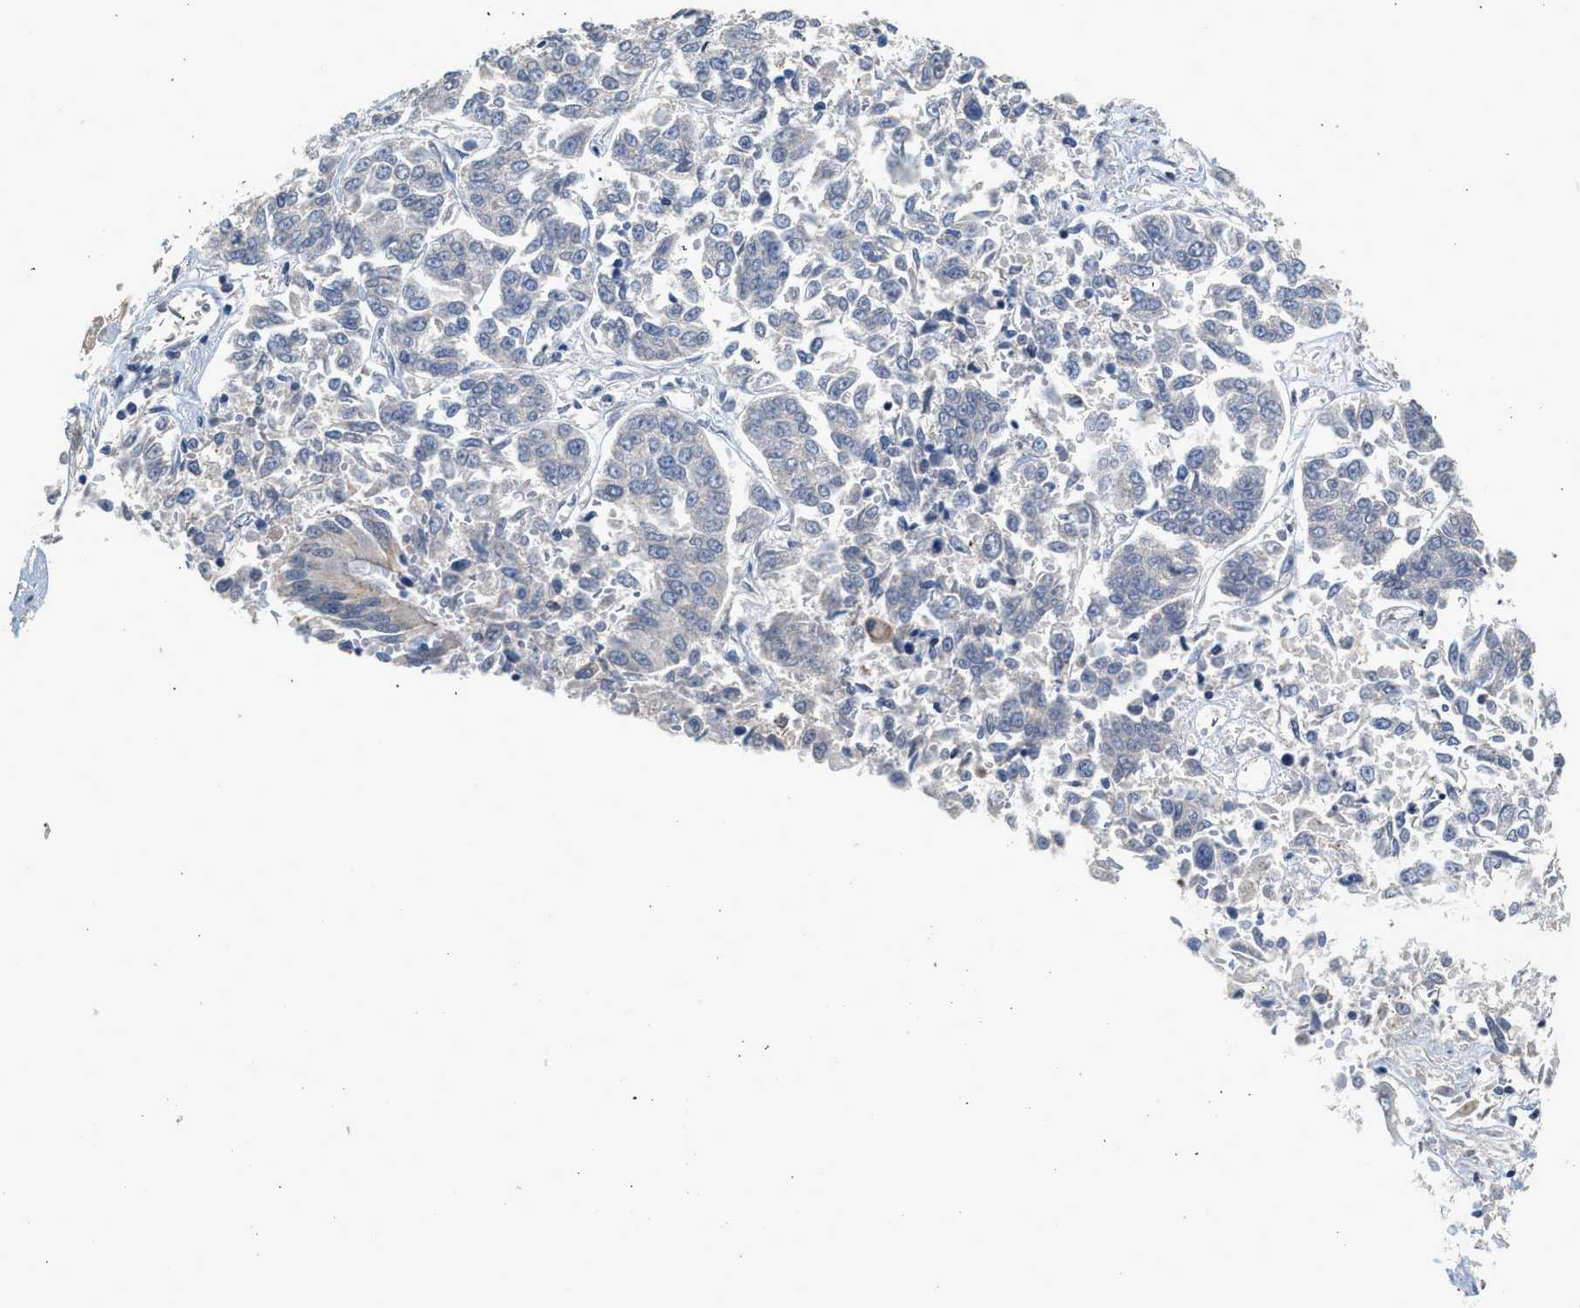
{"staining": {"intensity": "negative", "quantity": "none", "location": "none"}, "tissue": "lung cancer", "cell_type": "Tumor cells", "image_type": "cancer", "snomed": [{"axis": "morphology", "description": "Adenocarcinoma, NOS"}, {"axis": "topography", "description": "Lung"}], "caption": "The photomicrograph demonstrates no staining of tumor cells in lung cancer. (DAB IHC, high magnification).", "gene": "CSF3R", "patient": {"sex": "male", "age": 84}}